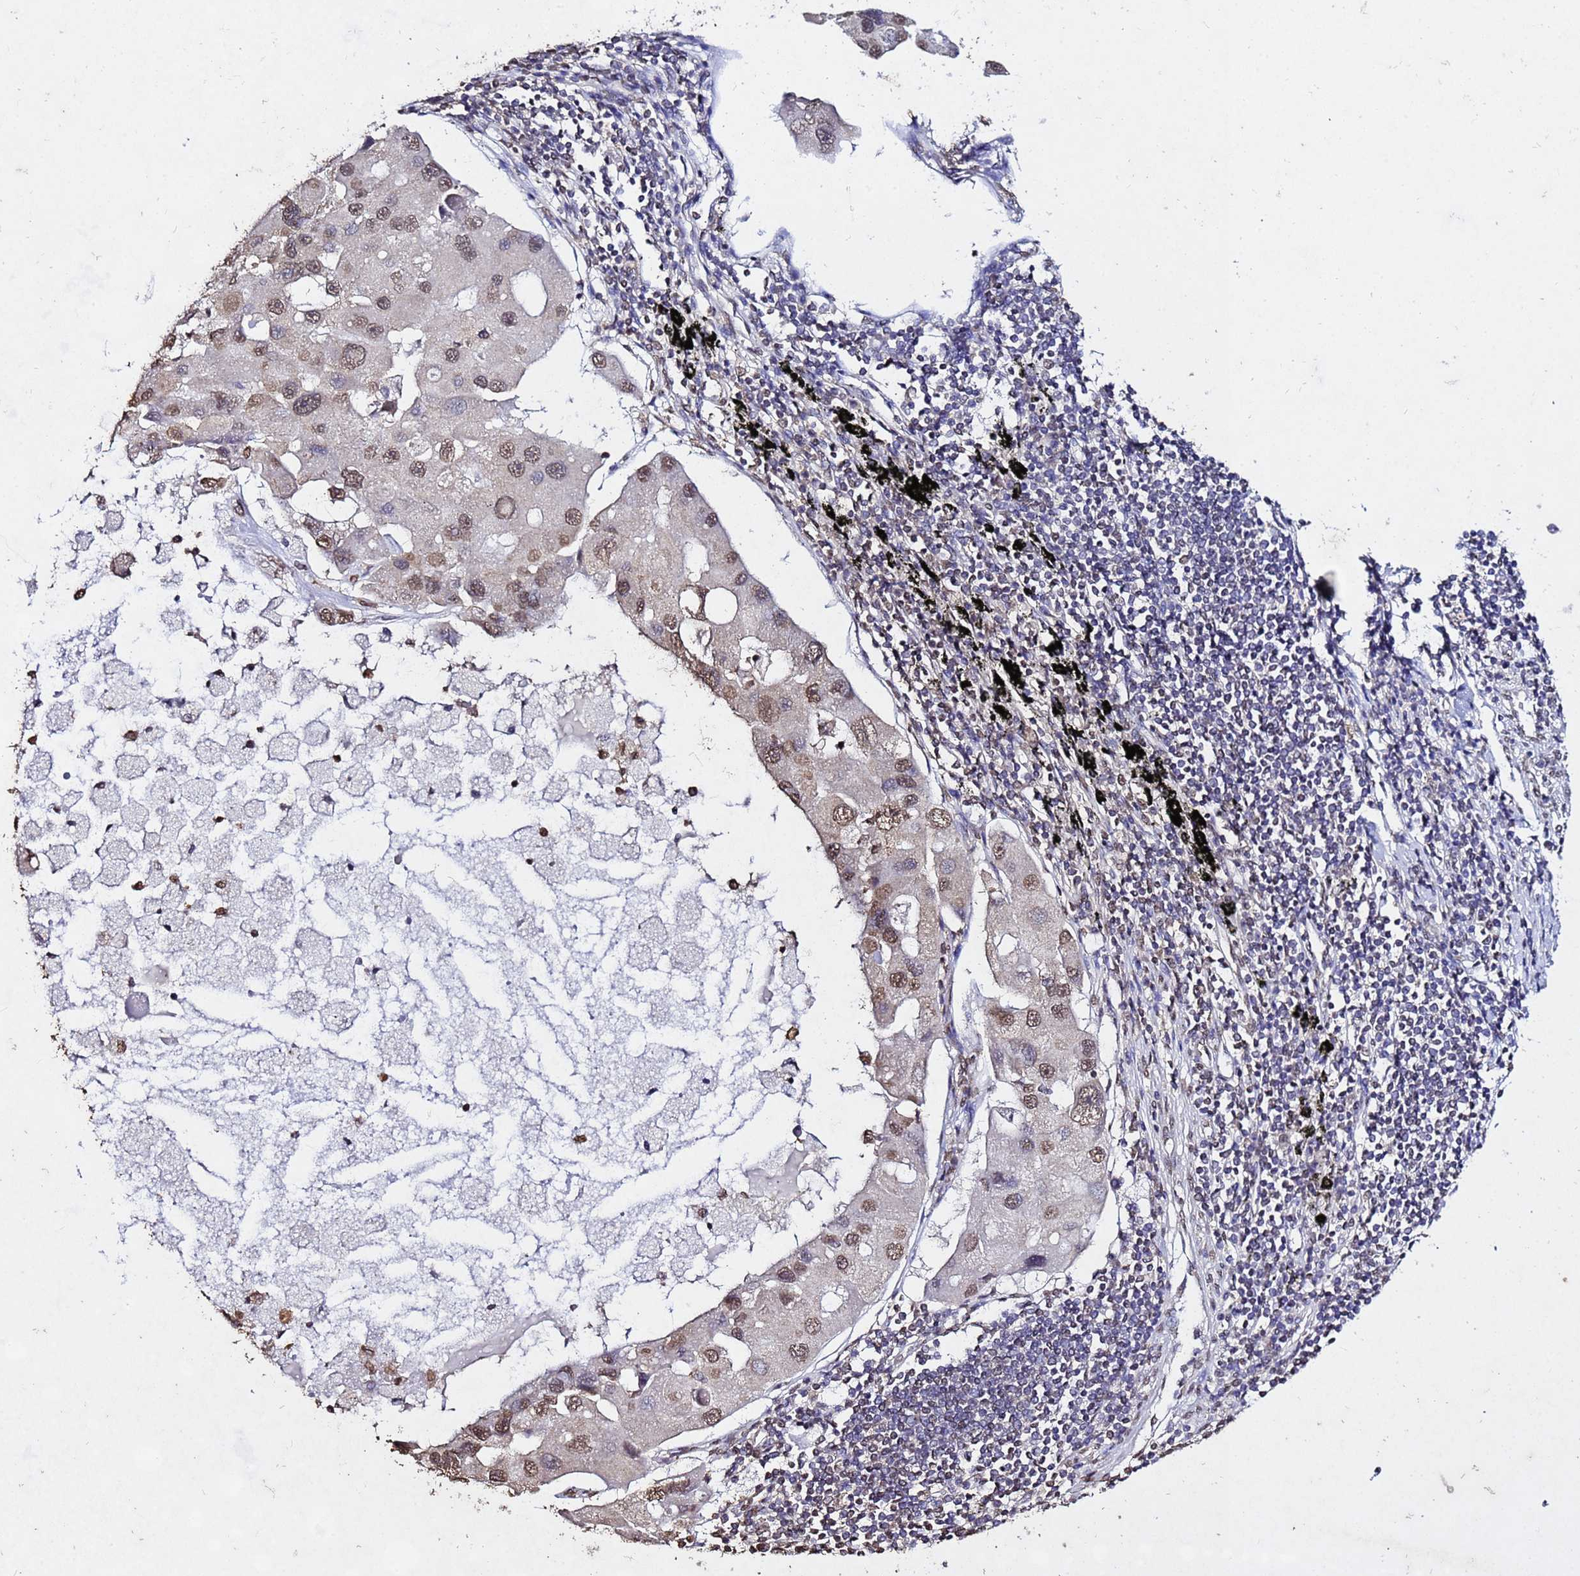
{"staining": {"intensity": "moderate", "quantity": ">75%", "location": "nuclear"}, "tissue": "lung cancer", "cell_type": "Tumor cells", "image_type": "cancer", "snomed": [{"axis": "morphology", "description": "Adenocarcinoma, NOS"}, {"axis": "topography", "description": "Lung"}], "caption": "The image shows staining of lung adenocarcinoma, revealing moderate nuclear protein positivity (brown color) within tumor cells.", "gene": "MYOCD", "patient": {"sex": "female", "age": 54}}